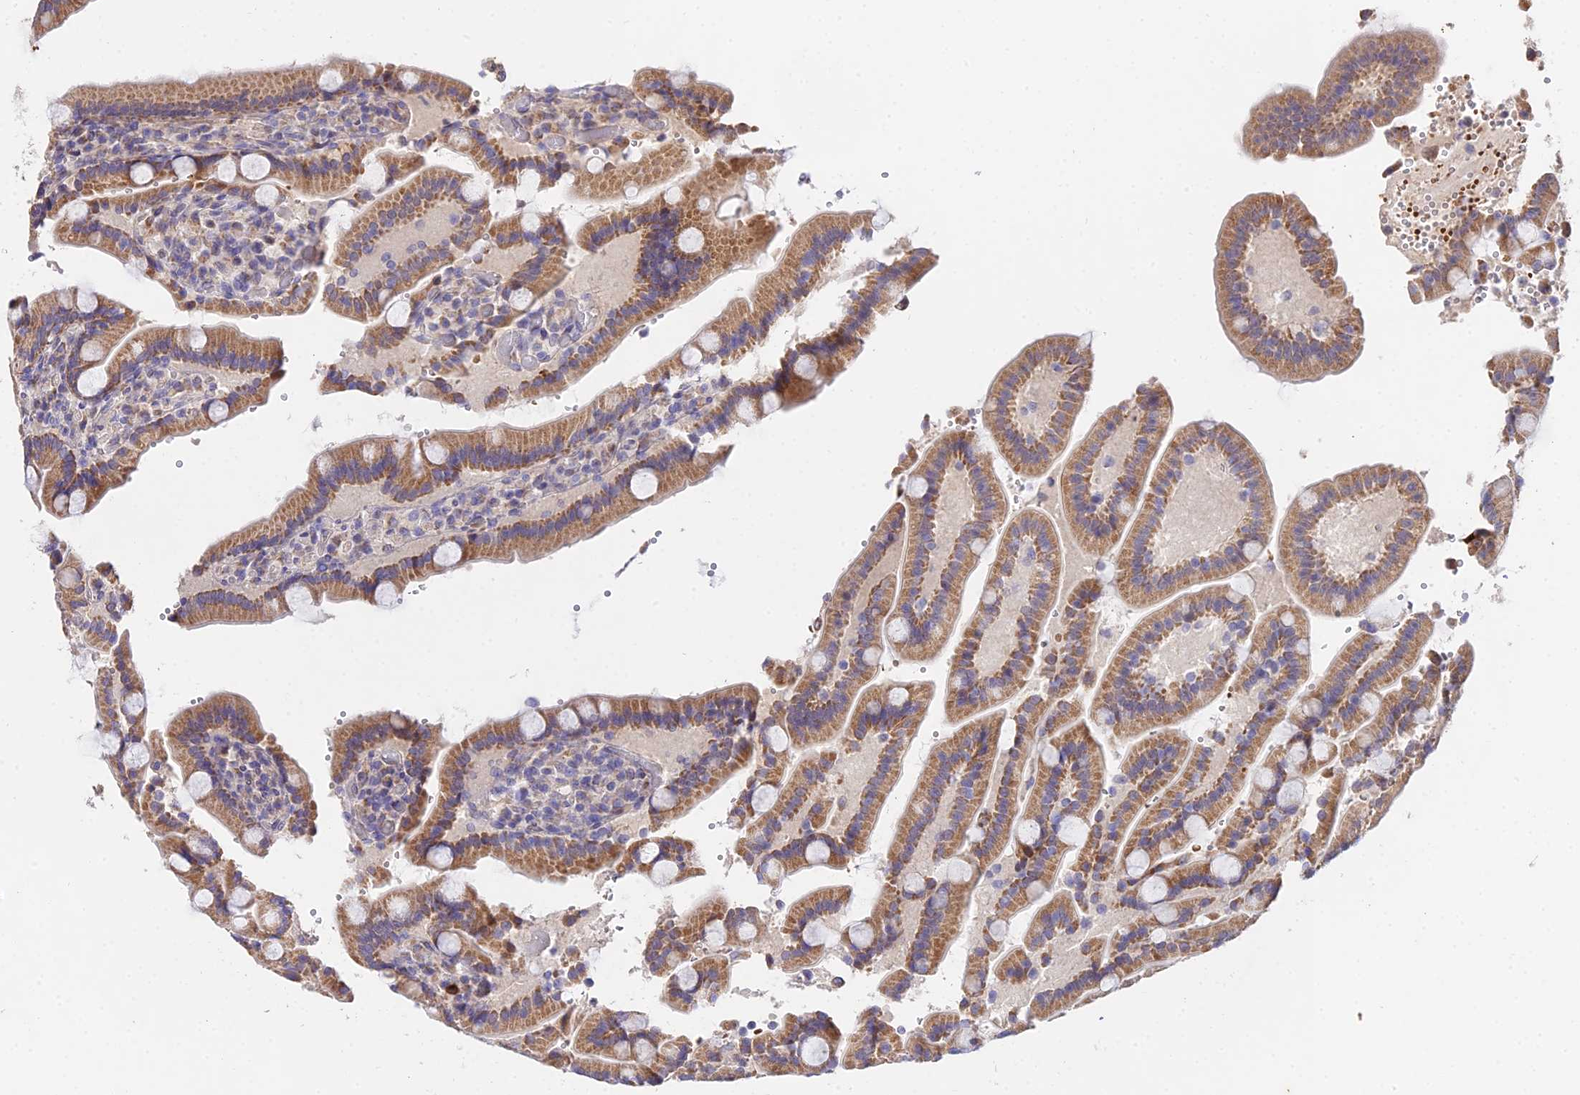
{"staining": {"intensity": "moderate", "quantity": ">75%", "location": "cytoplasmic/membranous"}, "tissue": "duodenum", "cell_type": "Glandular cells", "image_type": "normal", "snomed": [{"axis": "morphology", "description": "Normal tissue, NOS"}, {"axis": "topography", "description": "Duodenum"}], "caption": "IHC micrograph of unremarkable duodenum: duodenum stained using IHC reveals medium levels of moderate protein expression localized specifically in the cytoplasmic/membranous of glandular cells, appearing as a cytoplasmic/membranous brown color.", "gene": "WDR5B", "patient": {"sex": "female", "age": 62}}